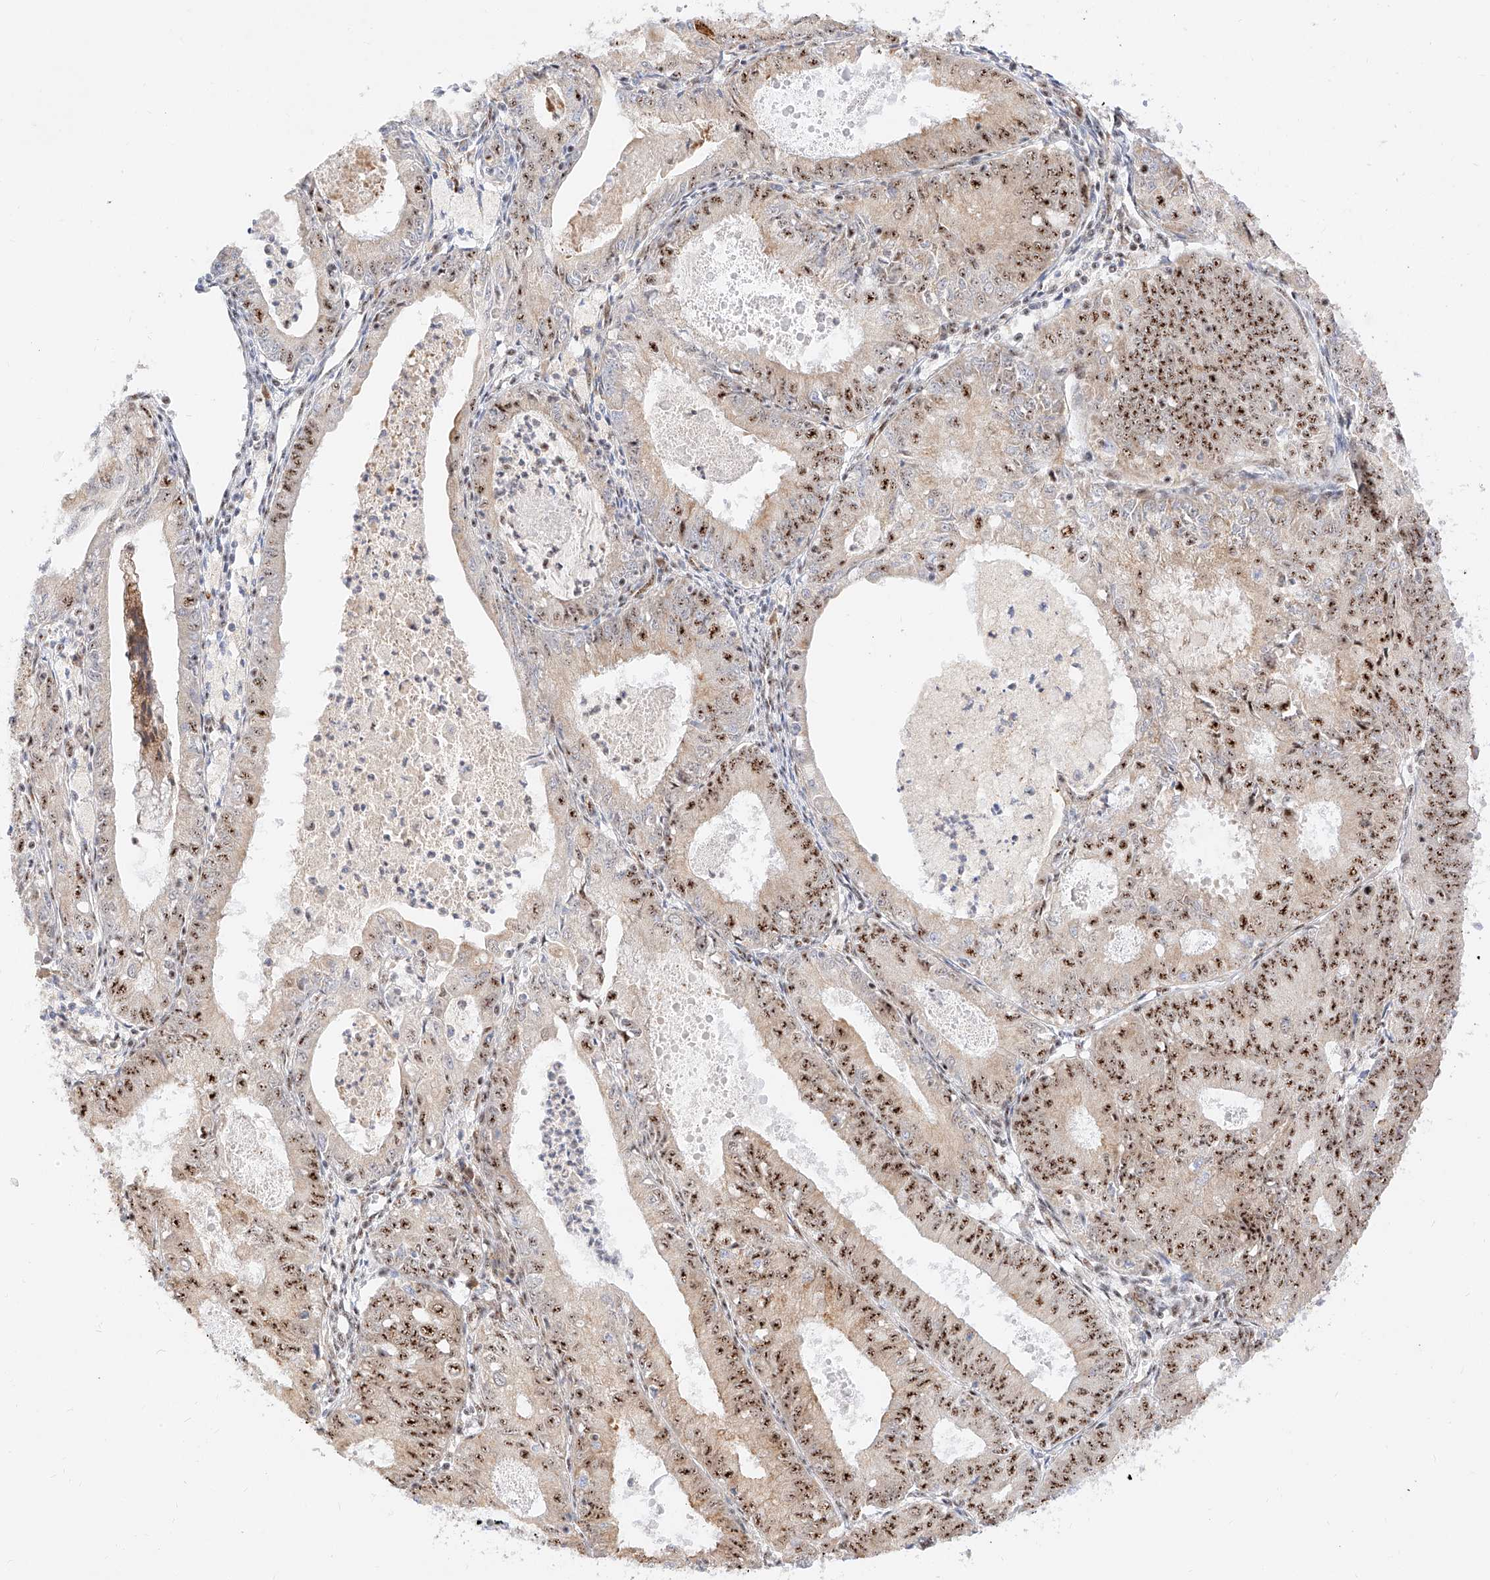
{"staining": {"intensity": "moderate", "quantity": "25%-75%", "location": "nuclear"}, "tissue": "endometrial cancer", "cell_type": "Tumor cells", "image_type": "cancer", "snomed": [{"axis": "morphology", "description": "Adenocarcinoma, NOS"}, {"axis": "topography", "description": "Endometrium"}], "caption": "Adenocarcinoma (endometrial) stained with DAB (3,3'-diaminobenzidine) immunohistochemistry (IHC) shows medium levels of moderate nuclear expression in approximately 25%-75% of tumor cells. Using DAB (3,3'-diaminobenzidine) (brown) and hematoxylin (blue) stains, captured at high magnification using brightfield microscopy.", "gene": "ATXN7L2", "patient": {"sex": "female", "age": 57}}